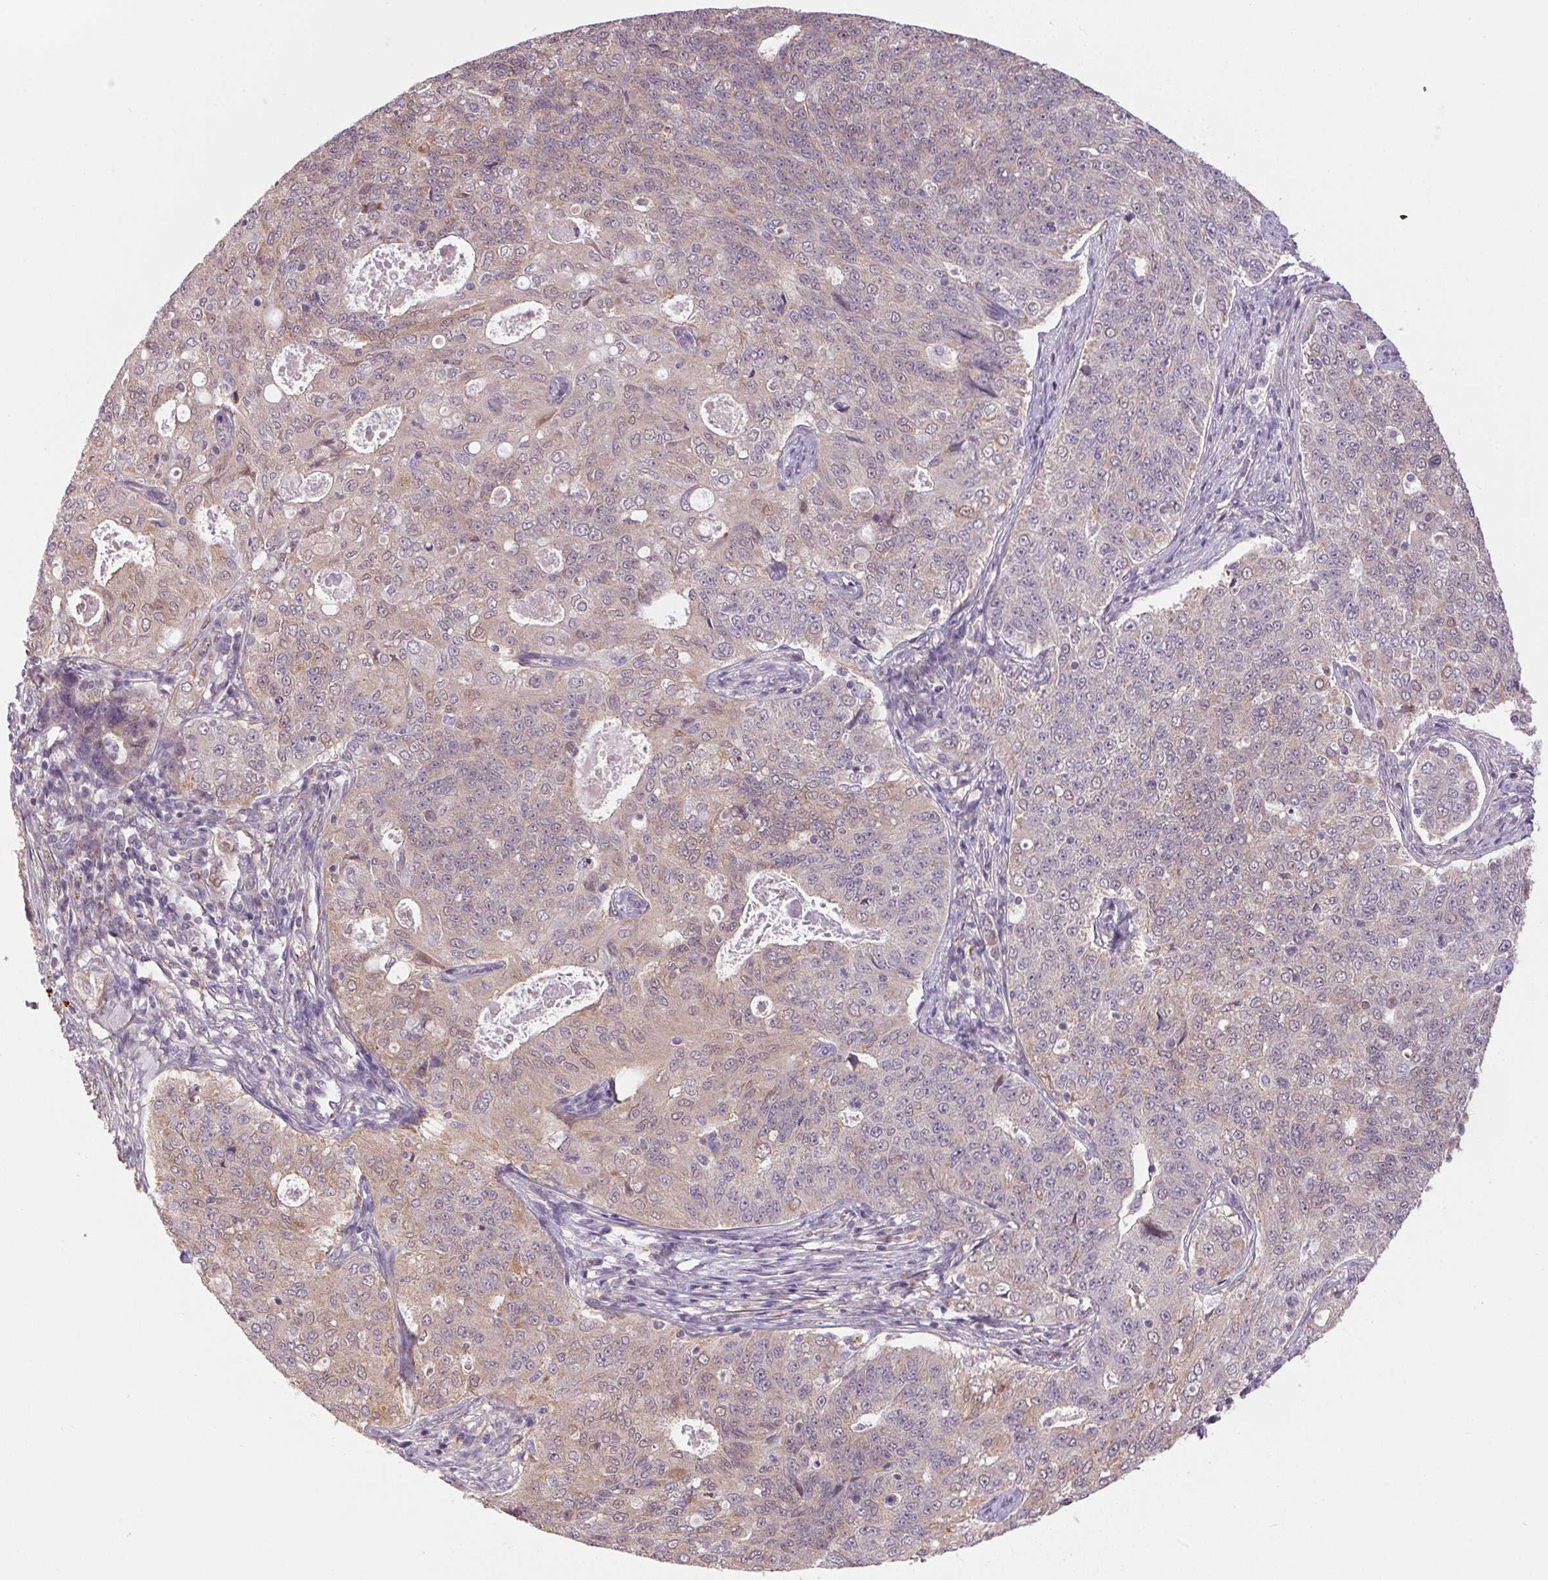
{"staining": {"intensity": "weak", "quantity": "25%-75%", "location": "cytoplasmic/membranous"}, "tissue": "endometrial cancer", "cell_type": "Tumor cells", "image_type": "cancer", "snomed": [{"axis": "morphology", "description": "Adenocarcinoma, NOS"}, {"axis": "topography", "description": "Endometrium"}], "caption": "A histopathology image of human endometrial cancer stained for a protein displays weak cytoplasmic/membranous brown staining in tumor cells. (DAB IHC, brown staining for protein, blue staining for nuclei).", "gene": "ADH5", "patient": {"sex": "female", "age": 43}}